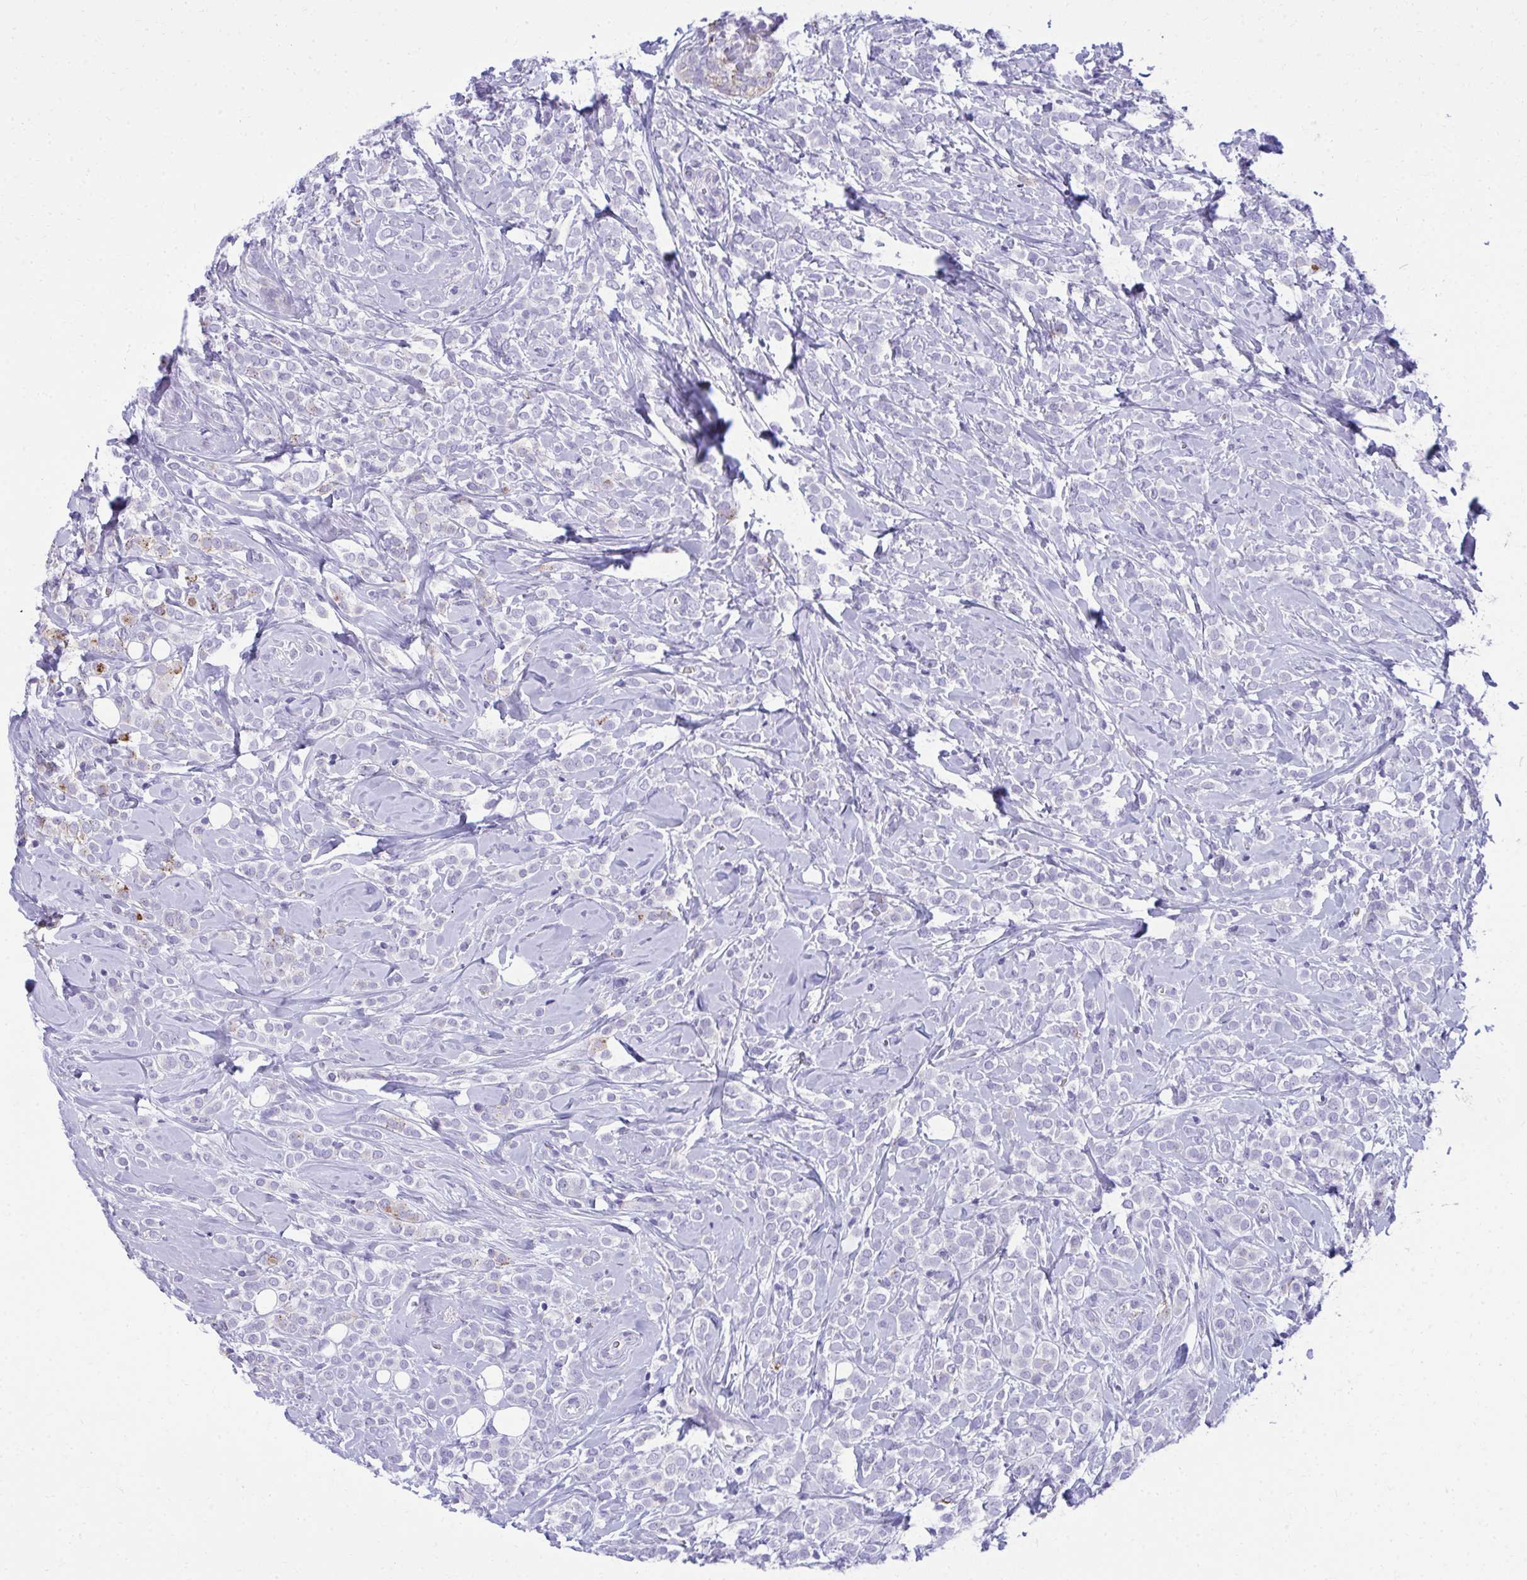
{"staining": {"intensity": "negative", "quantity": "none", "location": "none"}, "tissue": "breast cancer", "cell_type": "Tumor cells", "image_type": "cancer", "snomed": [{"axis": "morphology", "description": "Lobular carcinoma"}, {"axis": "topography", "description": "Breast"}], "caption": "This is an IHC photomicrograph of breast cancer (lobular carcinoma). There is no expression in tumor cells.", "gene": "AIG1", "patient": {"sex": "female", "age": 49}}